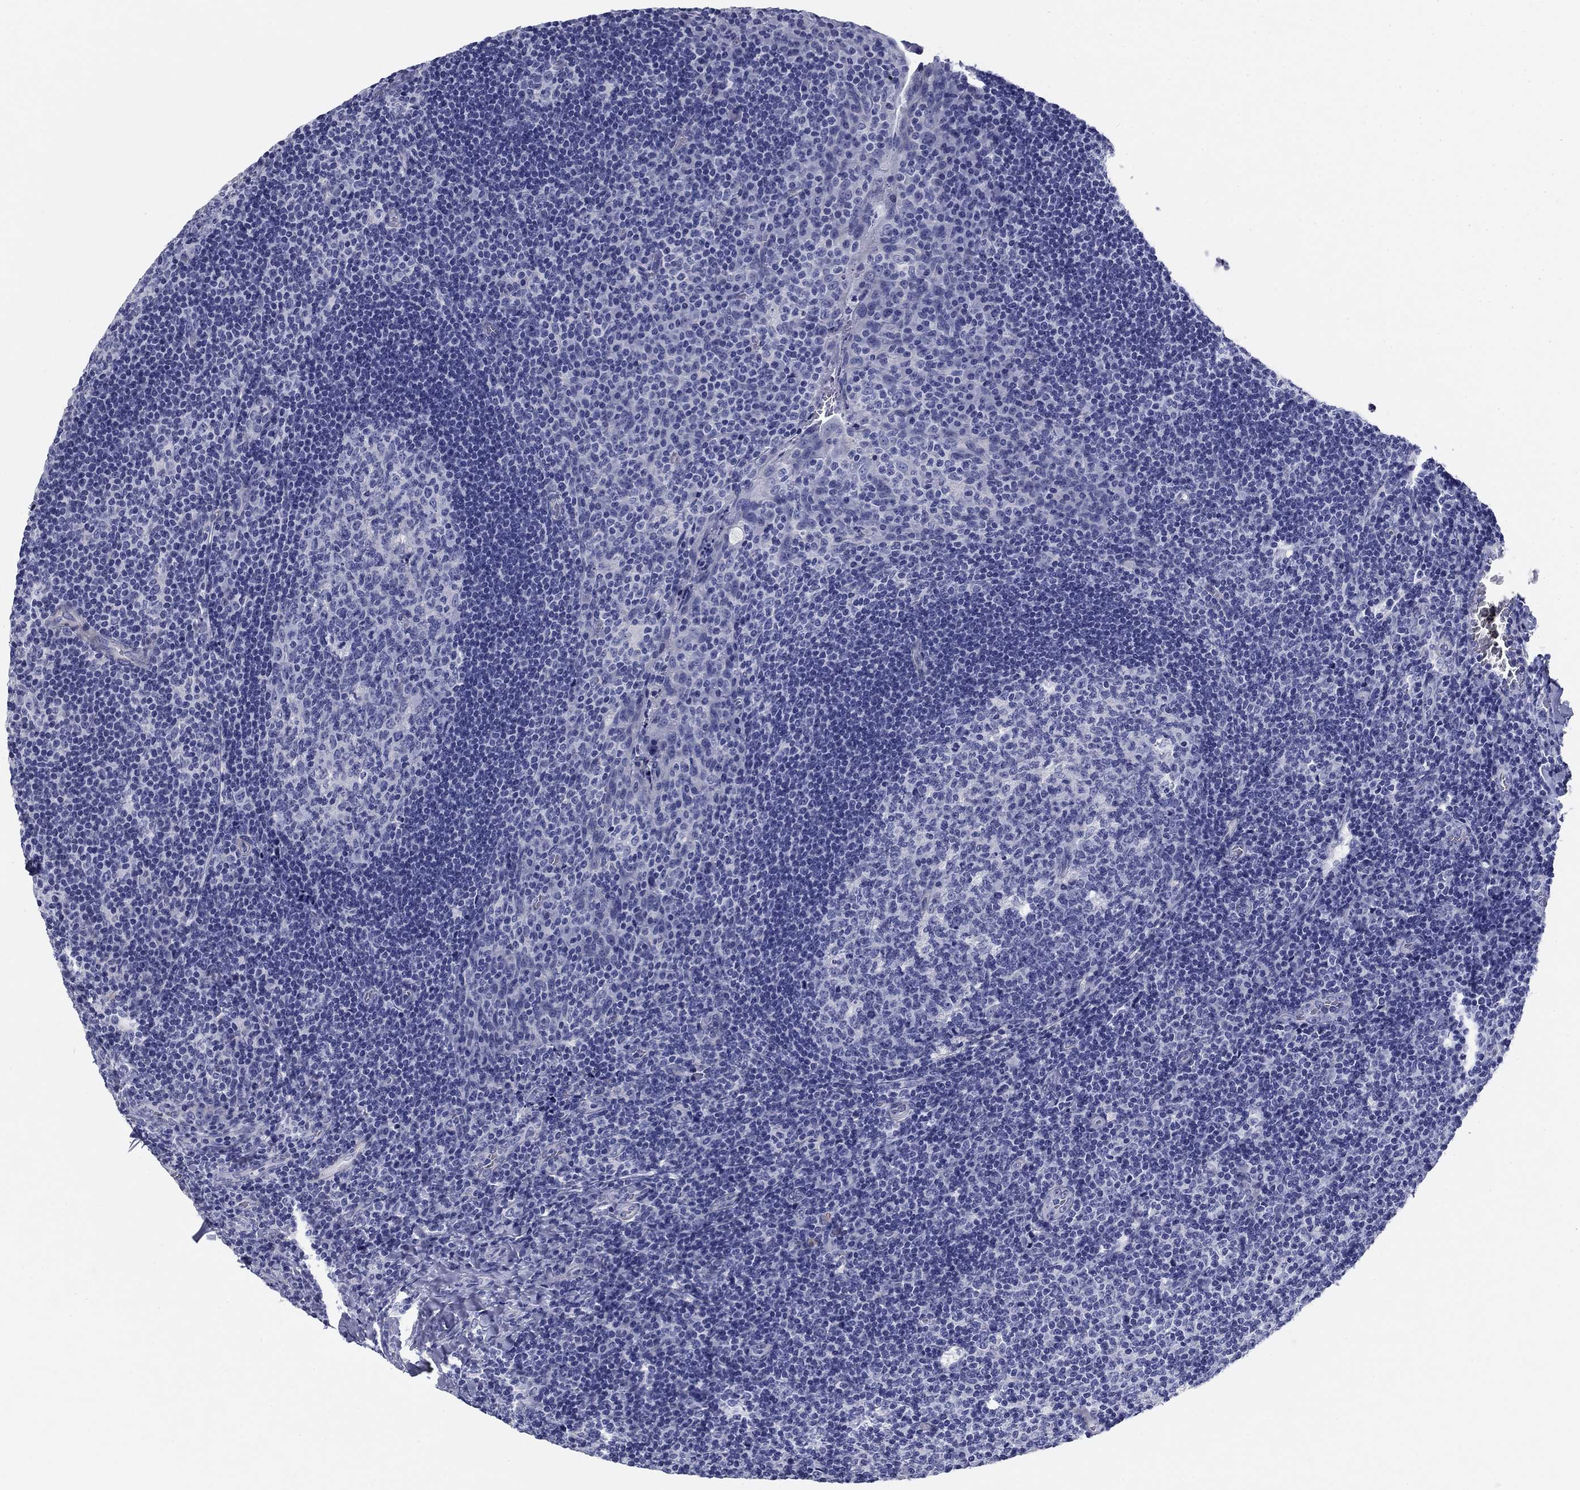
{"staining": {"intensity": "negative", "quantity": "none", "location": "none"}, "tissue": "tonsil", "cell_type": "Germinal center cells", "image_type": "normal", "snomed": [{"axis": "morphology", "description": "Normal tissue, NOS"}, {"axis": "topography", "description": "Tonsil"}], "caption": "DAB (3,3'-diaminobenzidine) immunohistochemical staining of benign tonsil reveals no significant positivity in germinal center cells.", "gene": "PRKCG", "patient": {"sex": "male", "age": 17}}